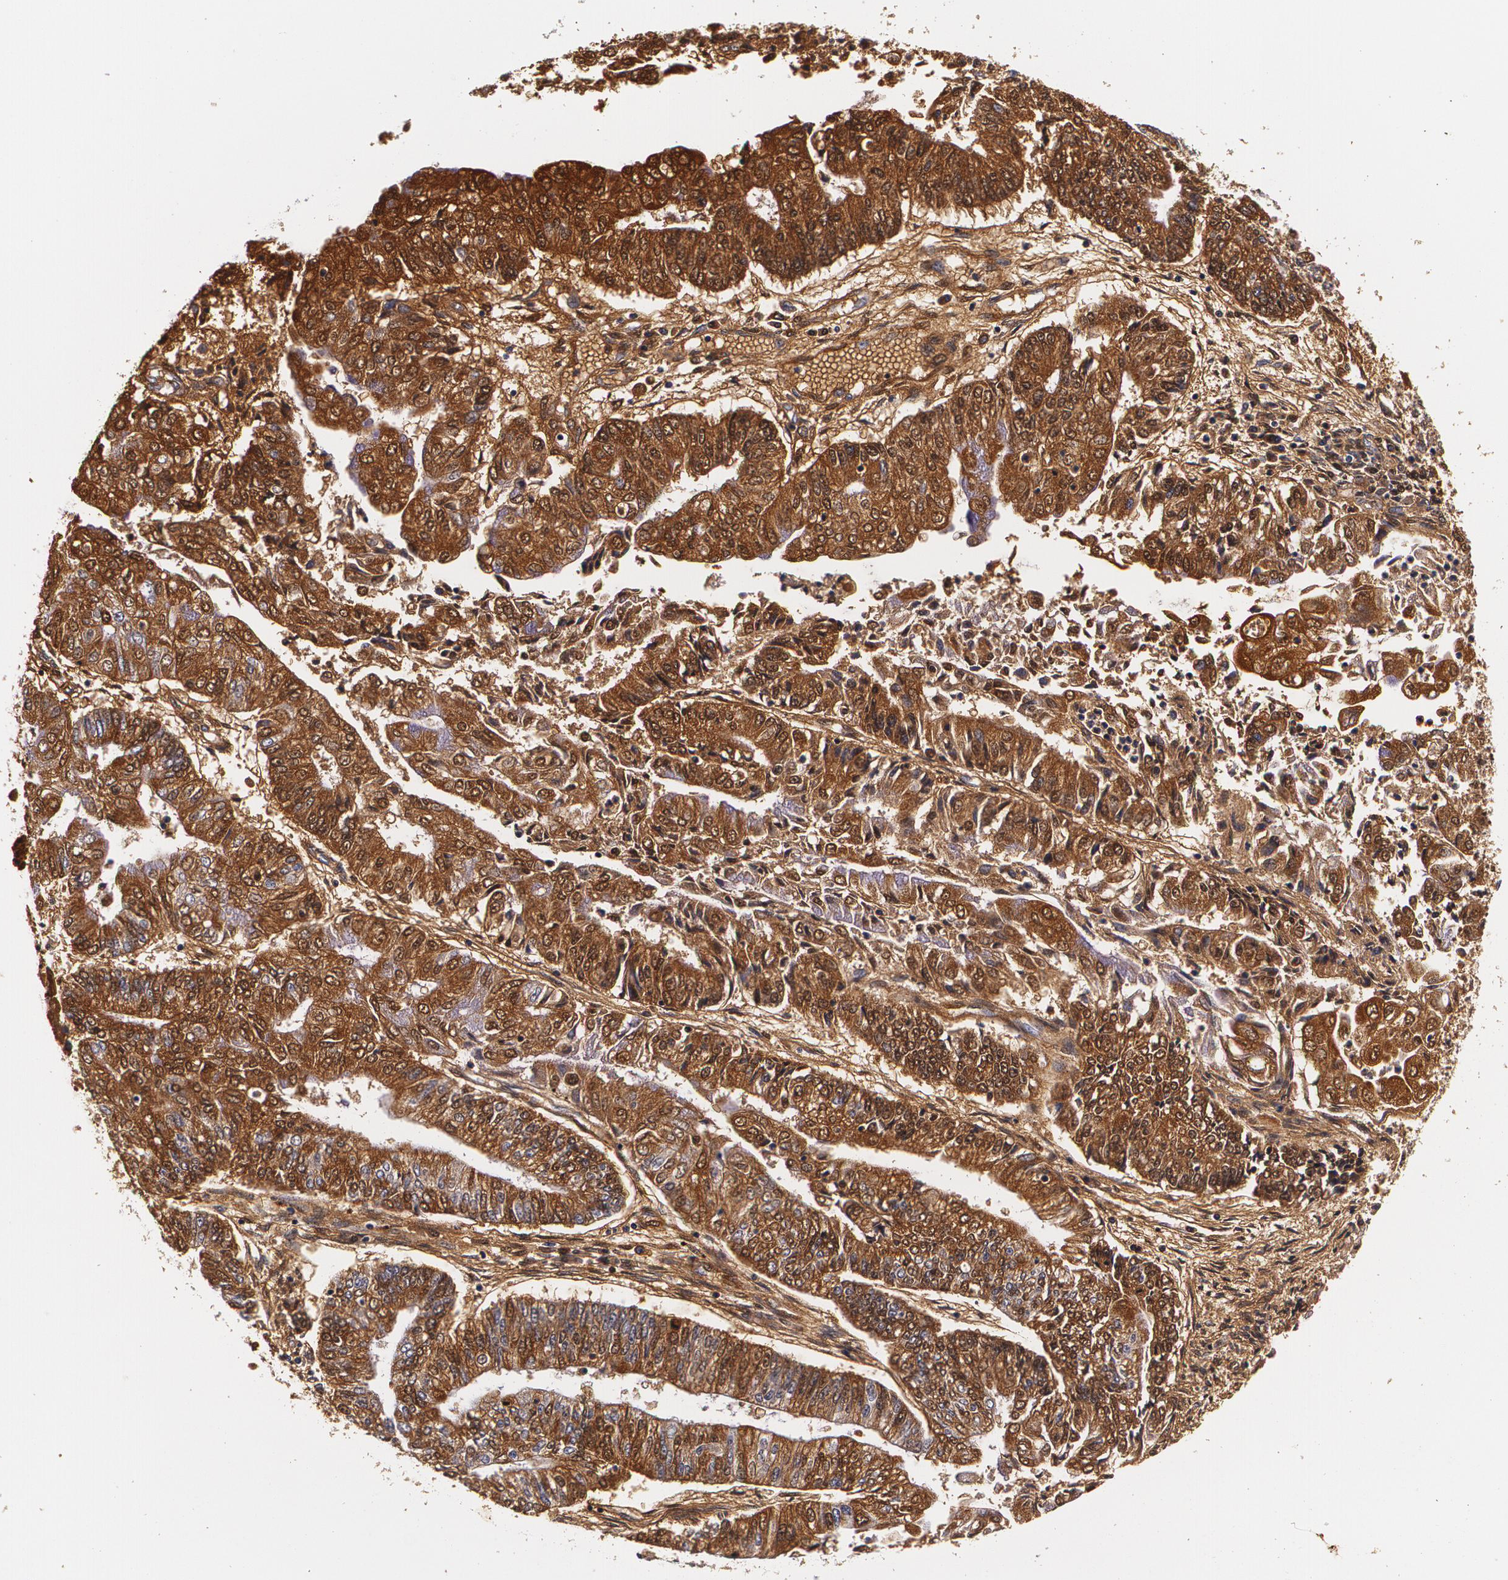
{"staining": {"intensity": "strong", "quantity": ">75%", "location": "cytoplasmic/membranous"}, "tissue": "endometrial cancer", "cell_type": "Tumor cells", "image_type": "cancer", "snomed": [{"axis": "morphology", "description": "Adenocarcinoma, NOS"}, {"axis": "topography", "description": "Endometrium"}], "caption": "Tumor cells show strong cytoplasmic/membranous positivity in about >75% of cells in adenocarcinoma (endometrial).", "gene": "TTR", "patient": {"sex": "female", "age": 59}}